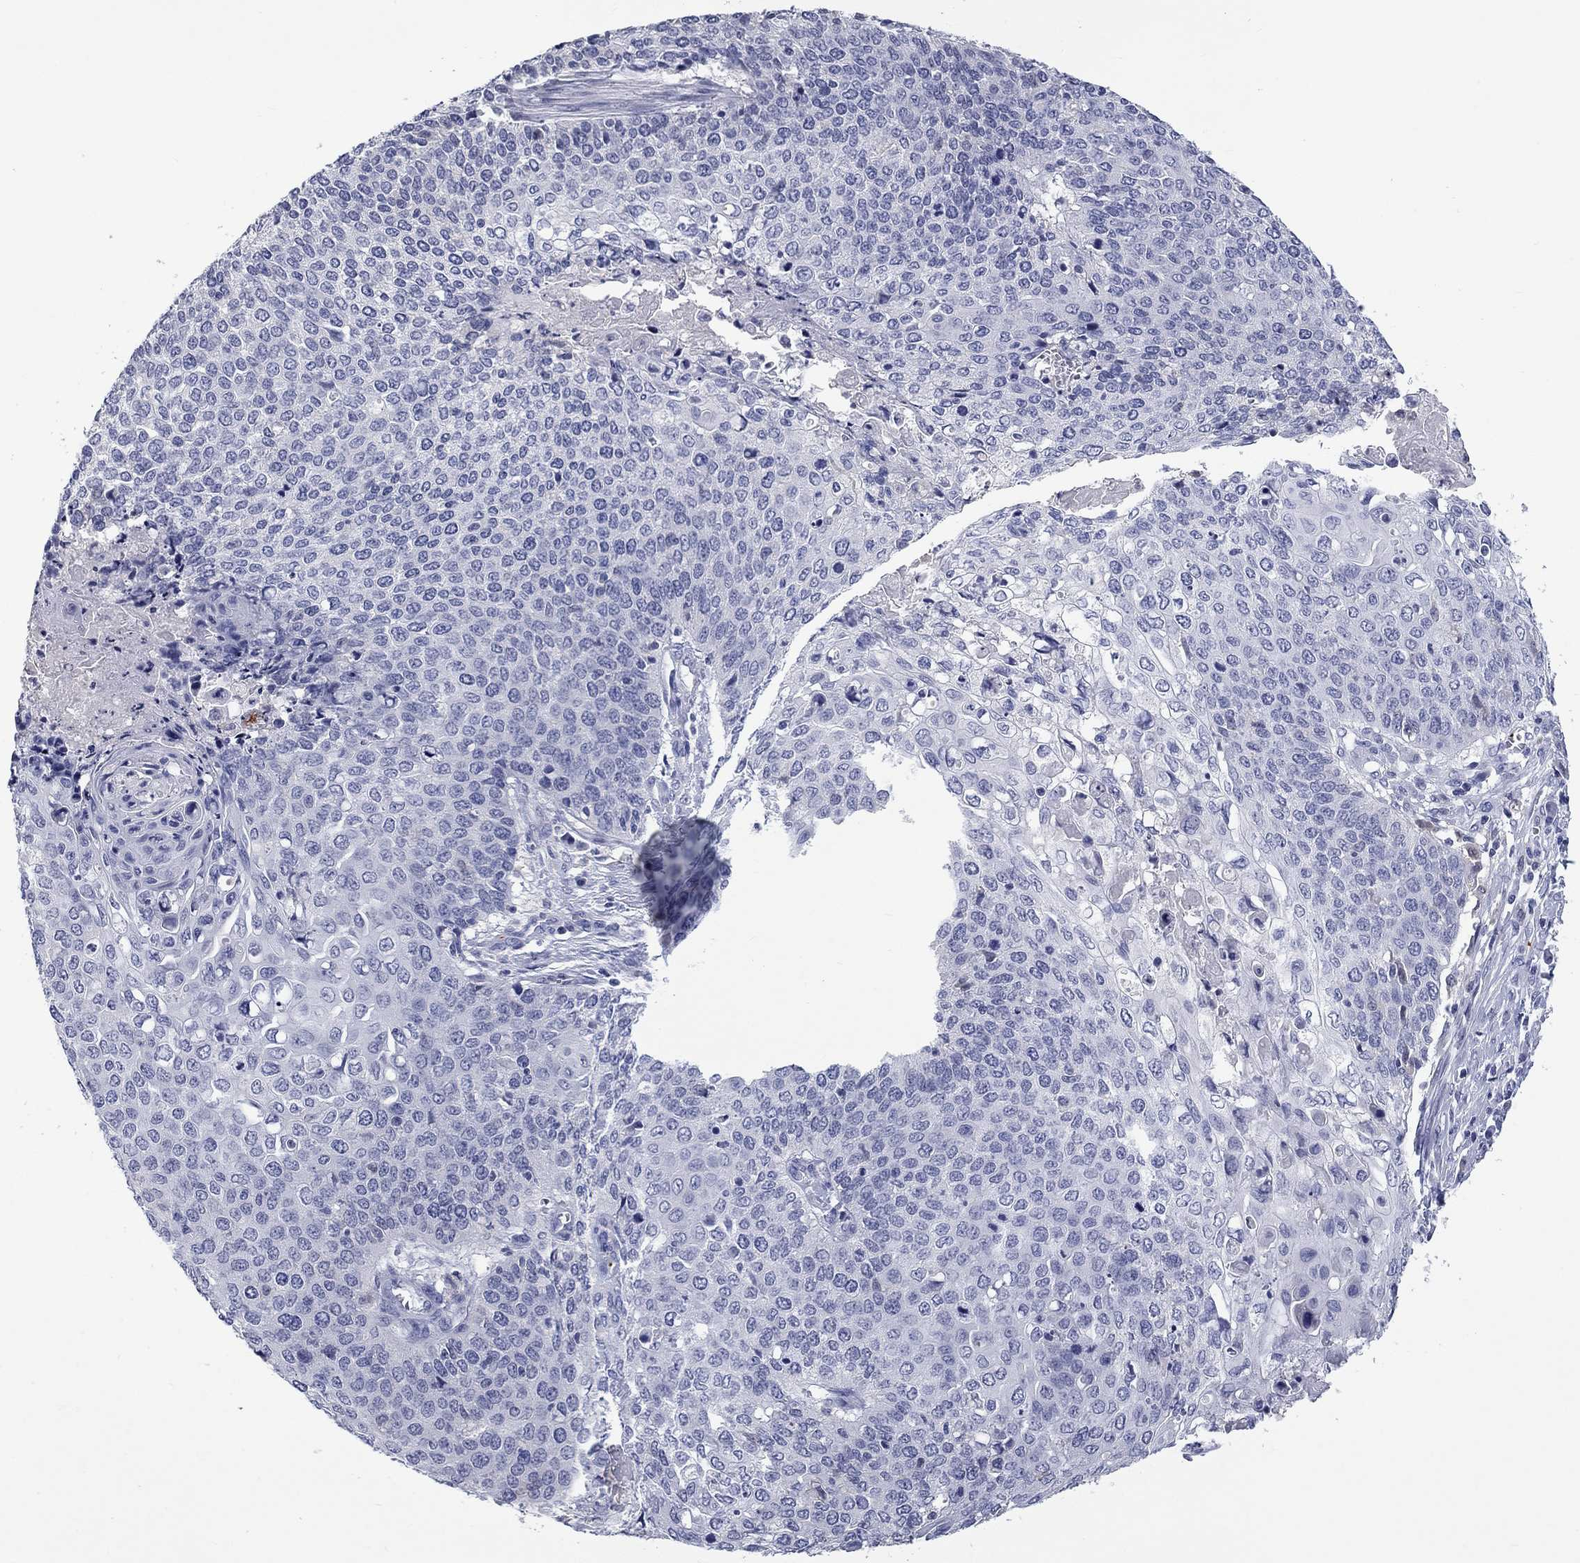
{"staining": {"intensity": "negative", "quantity": "none", "location": "none"}, "tissue": "cervical cancer", "cell_type": "Tumor cells", "image_type": "cancer", "snomed": [{"axis": "morphology", "description": "Squamous cell carcinoma, NOS"}, {"axis": "topography", "description": "Cervix"}], "caption": "An immunohistochemistry (IHC) histopathology image of cervical cancer is shown. There is no staining in tumor cells of cervical cancer.", "gene": "PLEK", "patient": {"sex": "female", "age": 39}}